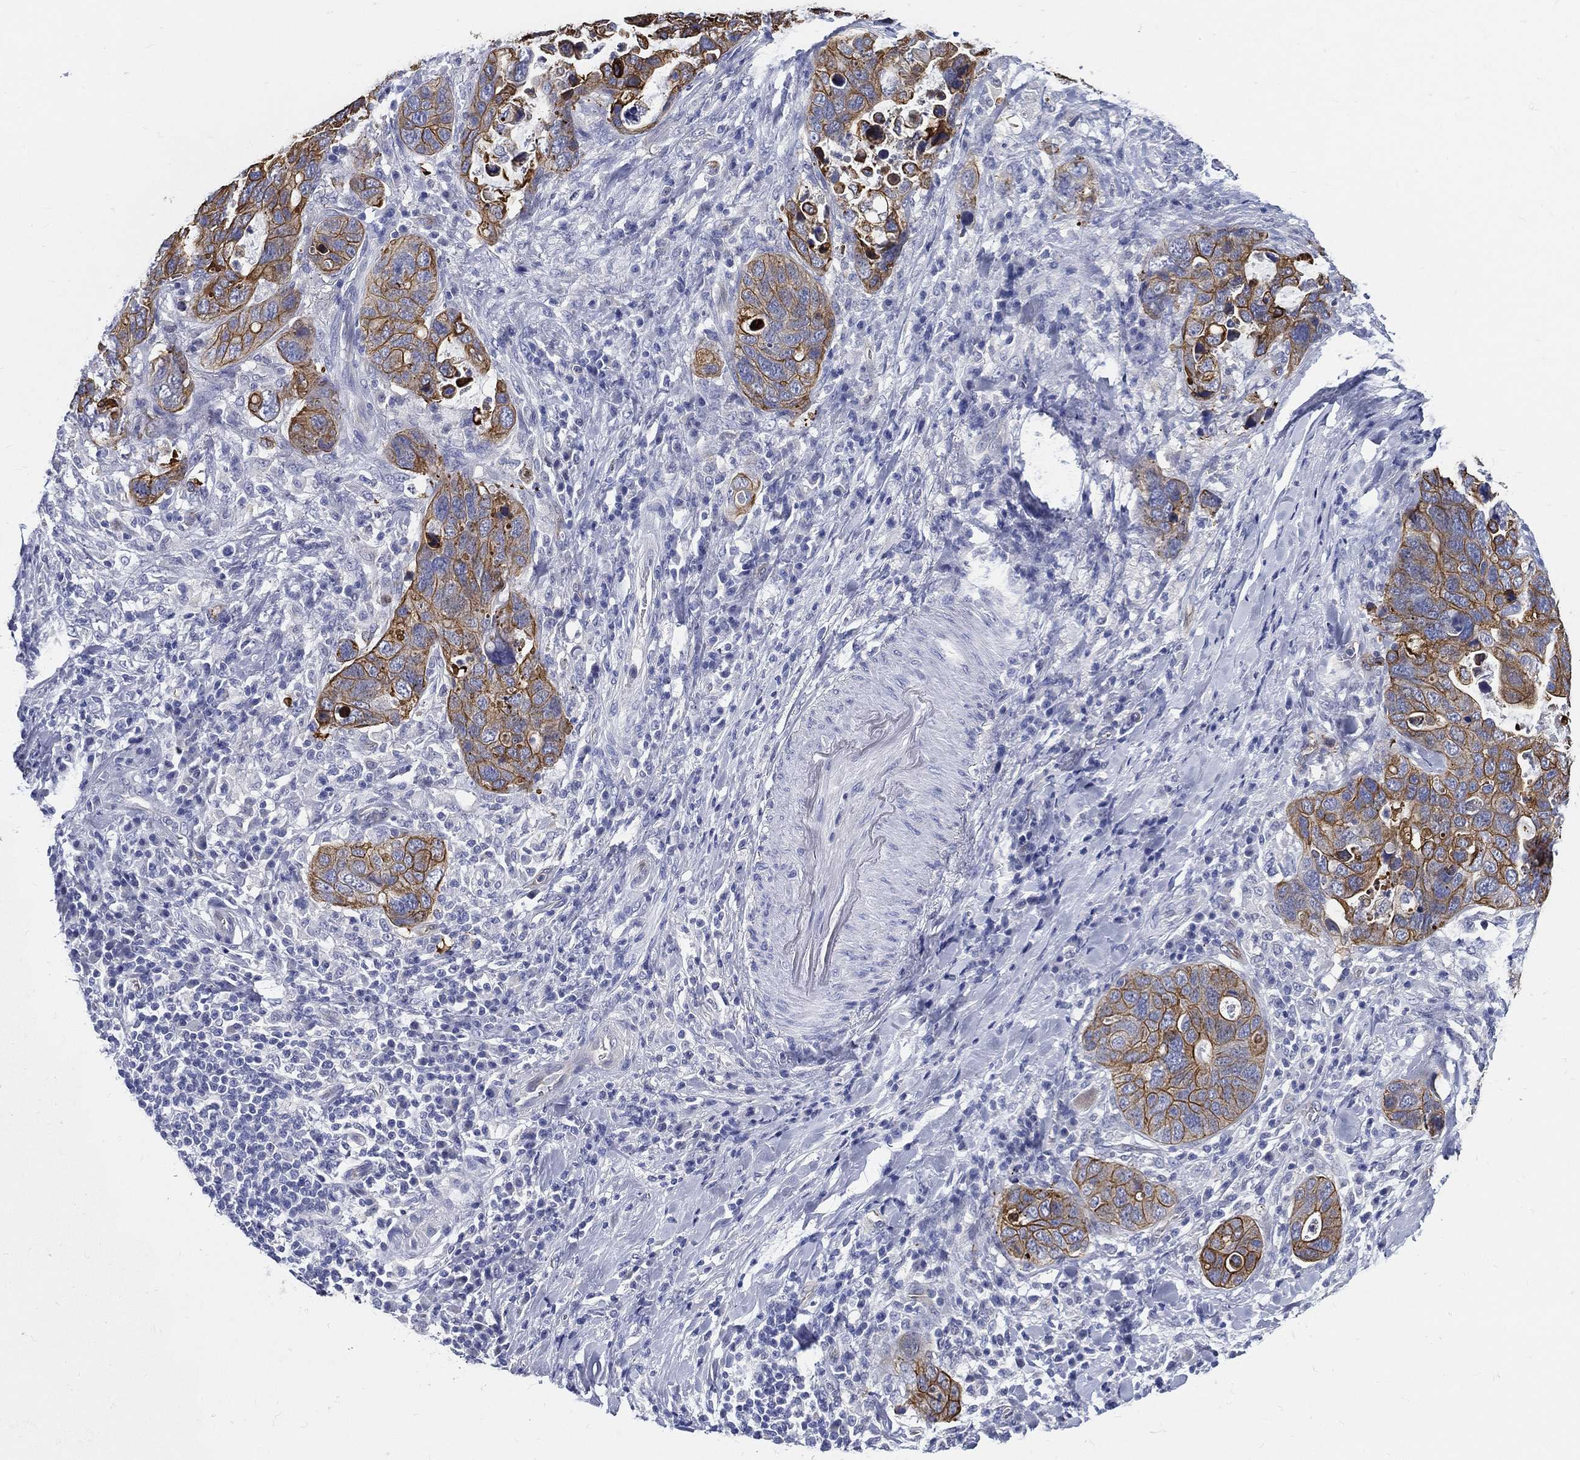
{"staining": {"intensity": "moderate", "quantity": ">75%", "location": "cytoplasmic/membranous"}, "tissue": "stomach cancer", "cell_type": "Tumor cells", "image_type": "cancer", "snomed": [{"axis": "morphology", "description": "Adenocarcinoma, NOS"}, {"axis": "topography", "description": "Stomach"}], "caption": "IHC (DAB (3,3'-diaminobenzidine)) staining of stomach cancer (adenocarcinoma) reveals moderate cytoplasmic/membranous protein positivity in about >75% of tumor cells. The protein is stained brown, and the nuclei are stained in blue (DAB IHC with brightfield microscopy, high magnification).", "gene": "NEDD9", "patient": {"sex": "male", "age": 54}}